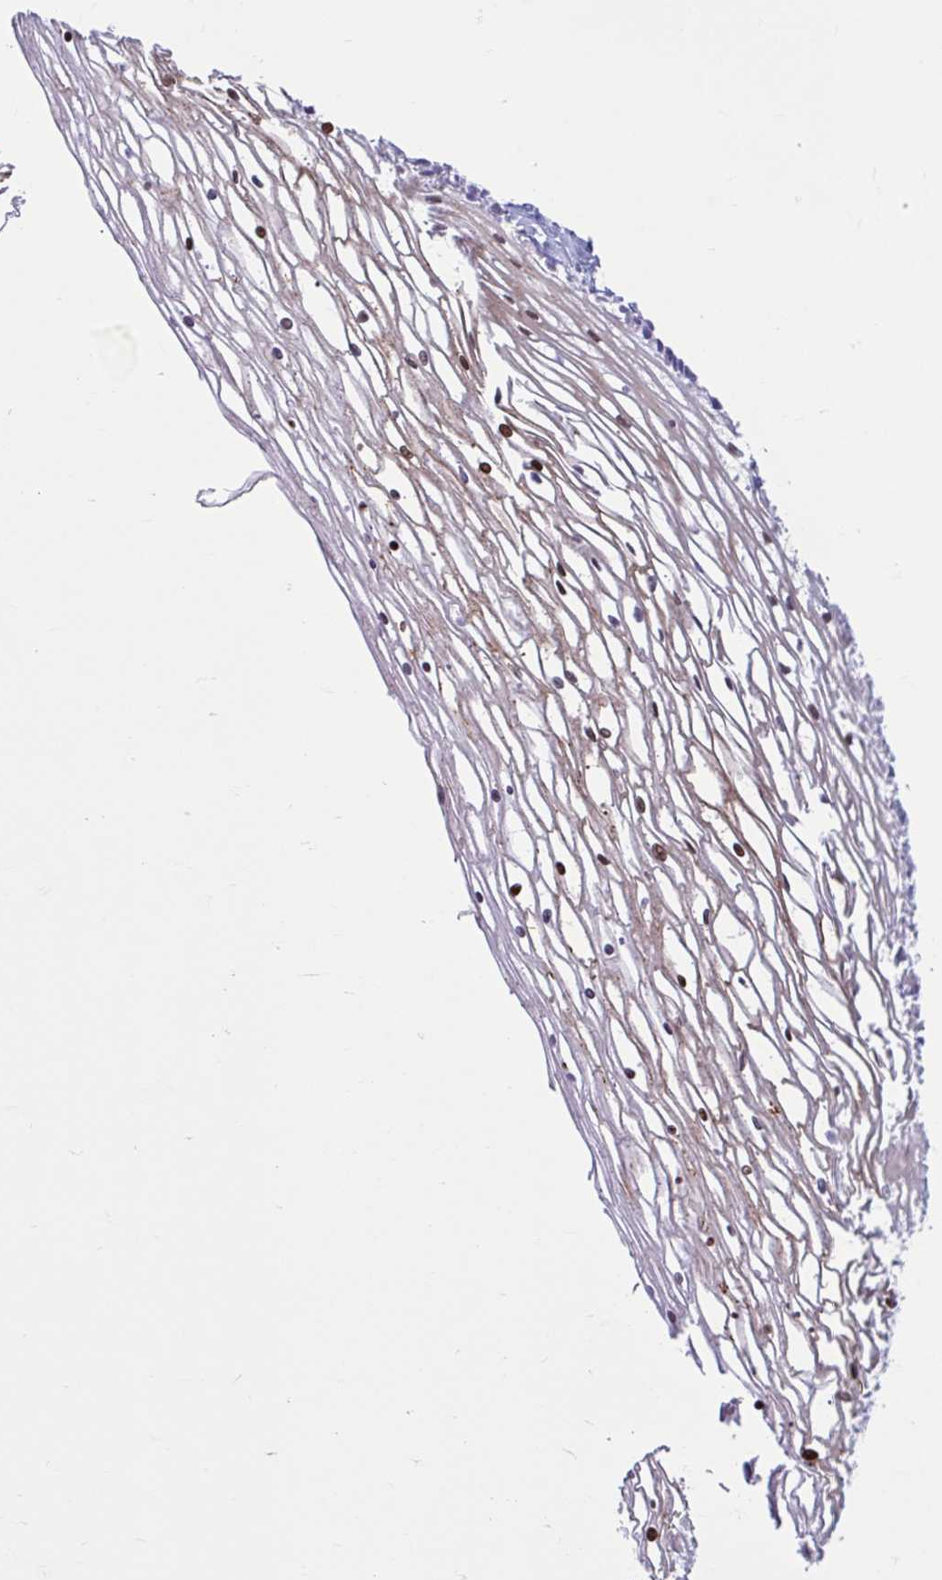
{"staining": {"intensity": "negative", "quantity": "none", "location": "none"}, "tissue": "cervix", "cell_type": "Glandular cells", "image_type": "normal", "snomed": [{"axis": "morphology", "description": "Normal tissue, NOS"}, {"axis": "topography", "description": "Cervix"}], "caption": "Immunohistochemical staining of unremarkable cervix demonstrates no significant positivity in glandular cells. (Stains: DAB IHC with hematoxylin counter stain, Microscopy: brightfield microscopy at high magnification).", "gene": "CEP120", "patient": {"sex": "female", "age": 36}}